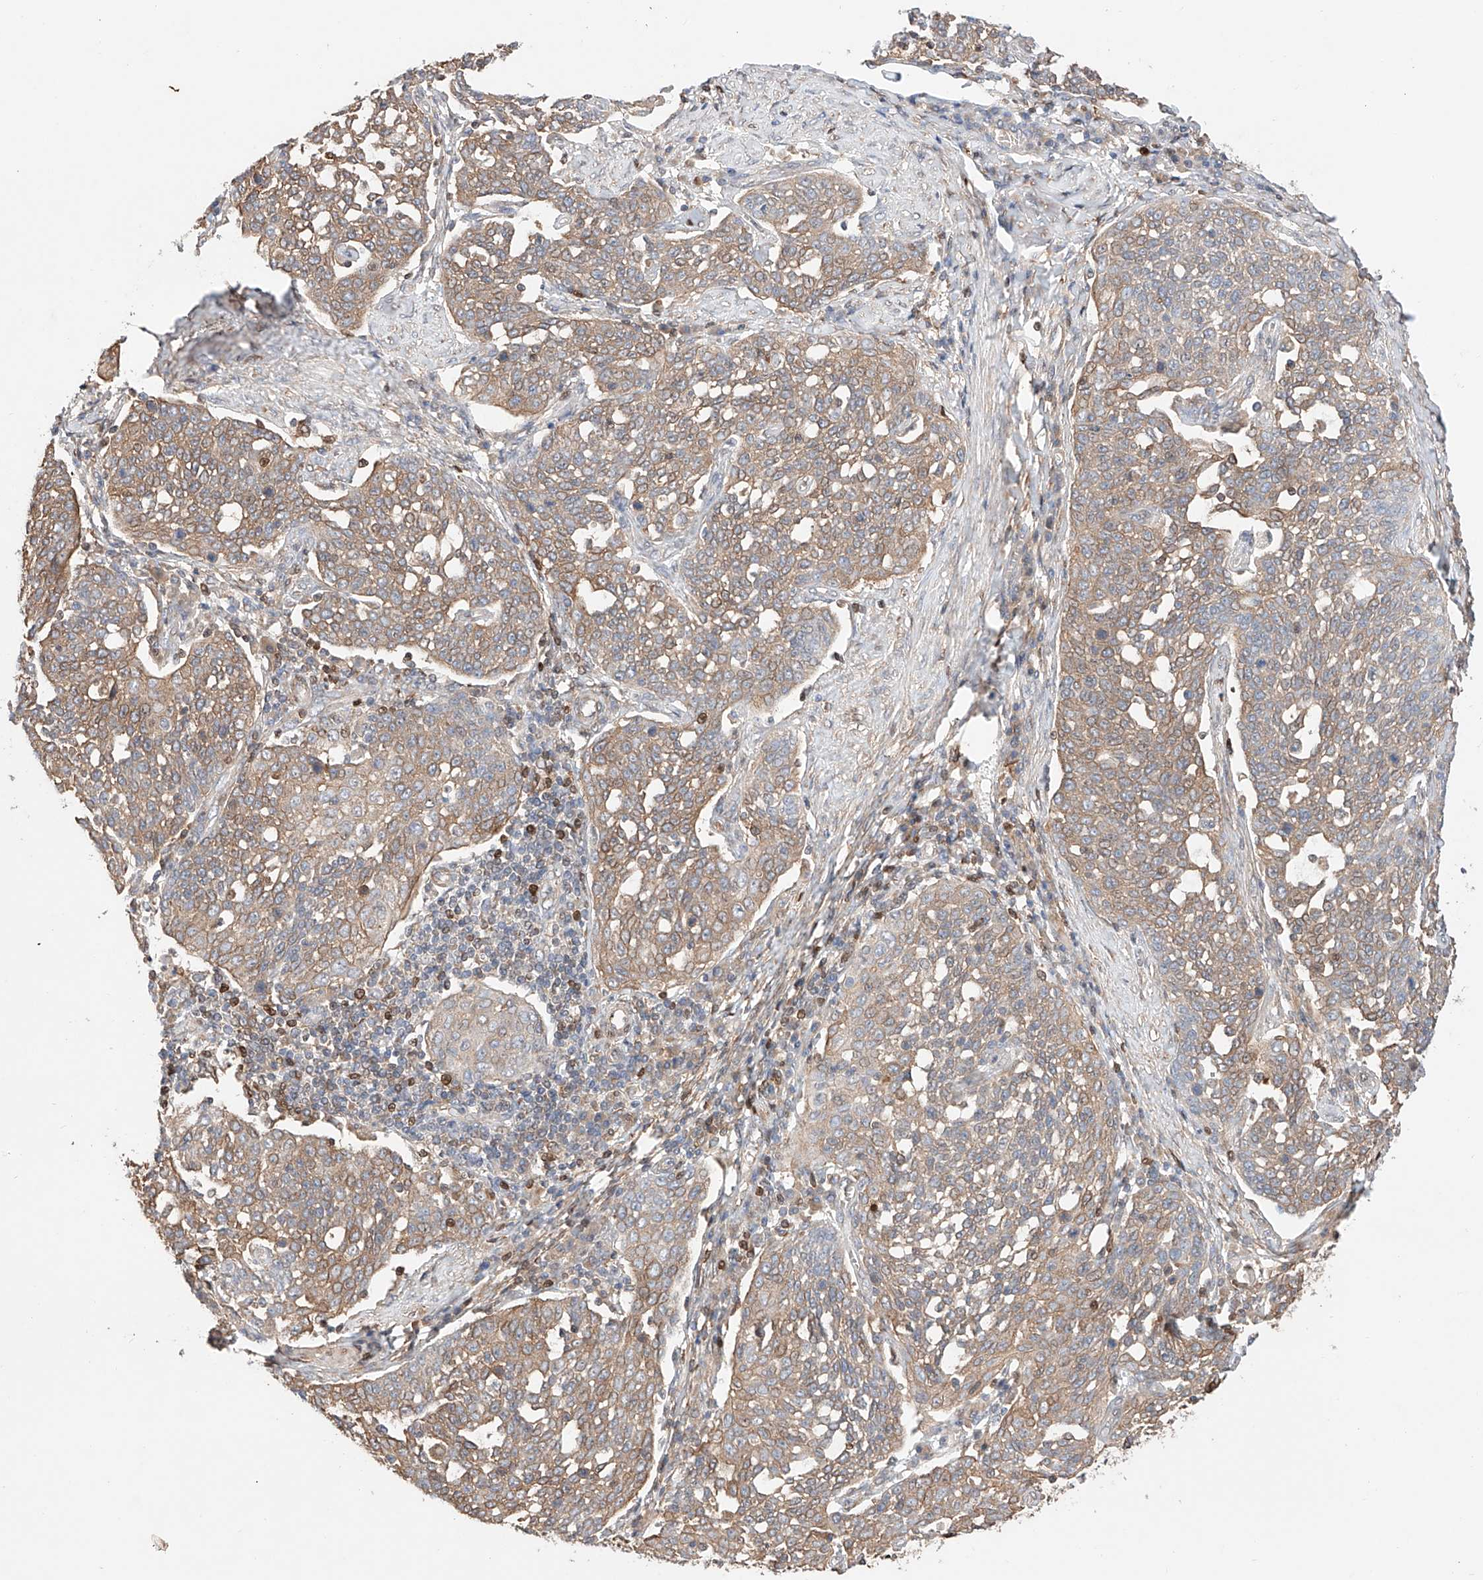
{"staining": {"intensity": "weak", "quantity": ">75%", "location": "cytoplasmic/membranous"}, "tissue": "cervical cancer", "cell_type": "Tumor cells", "image_type": "cancer", "snomed": [{"axis": "morphology", "description": "Squamous cell carcinoma, NOS"}, {"axis": "topography", "description": "Cervix"}], "caption": "Weak cytoplasmic/membranous staining for a protein is appreciated in approximately >75% of tumor cells of cervical cancer using immunohistochemistry.", "gene": "IGSF22", "patient": {"sex": "female", "age": 34}}